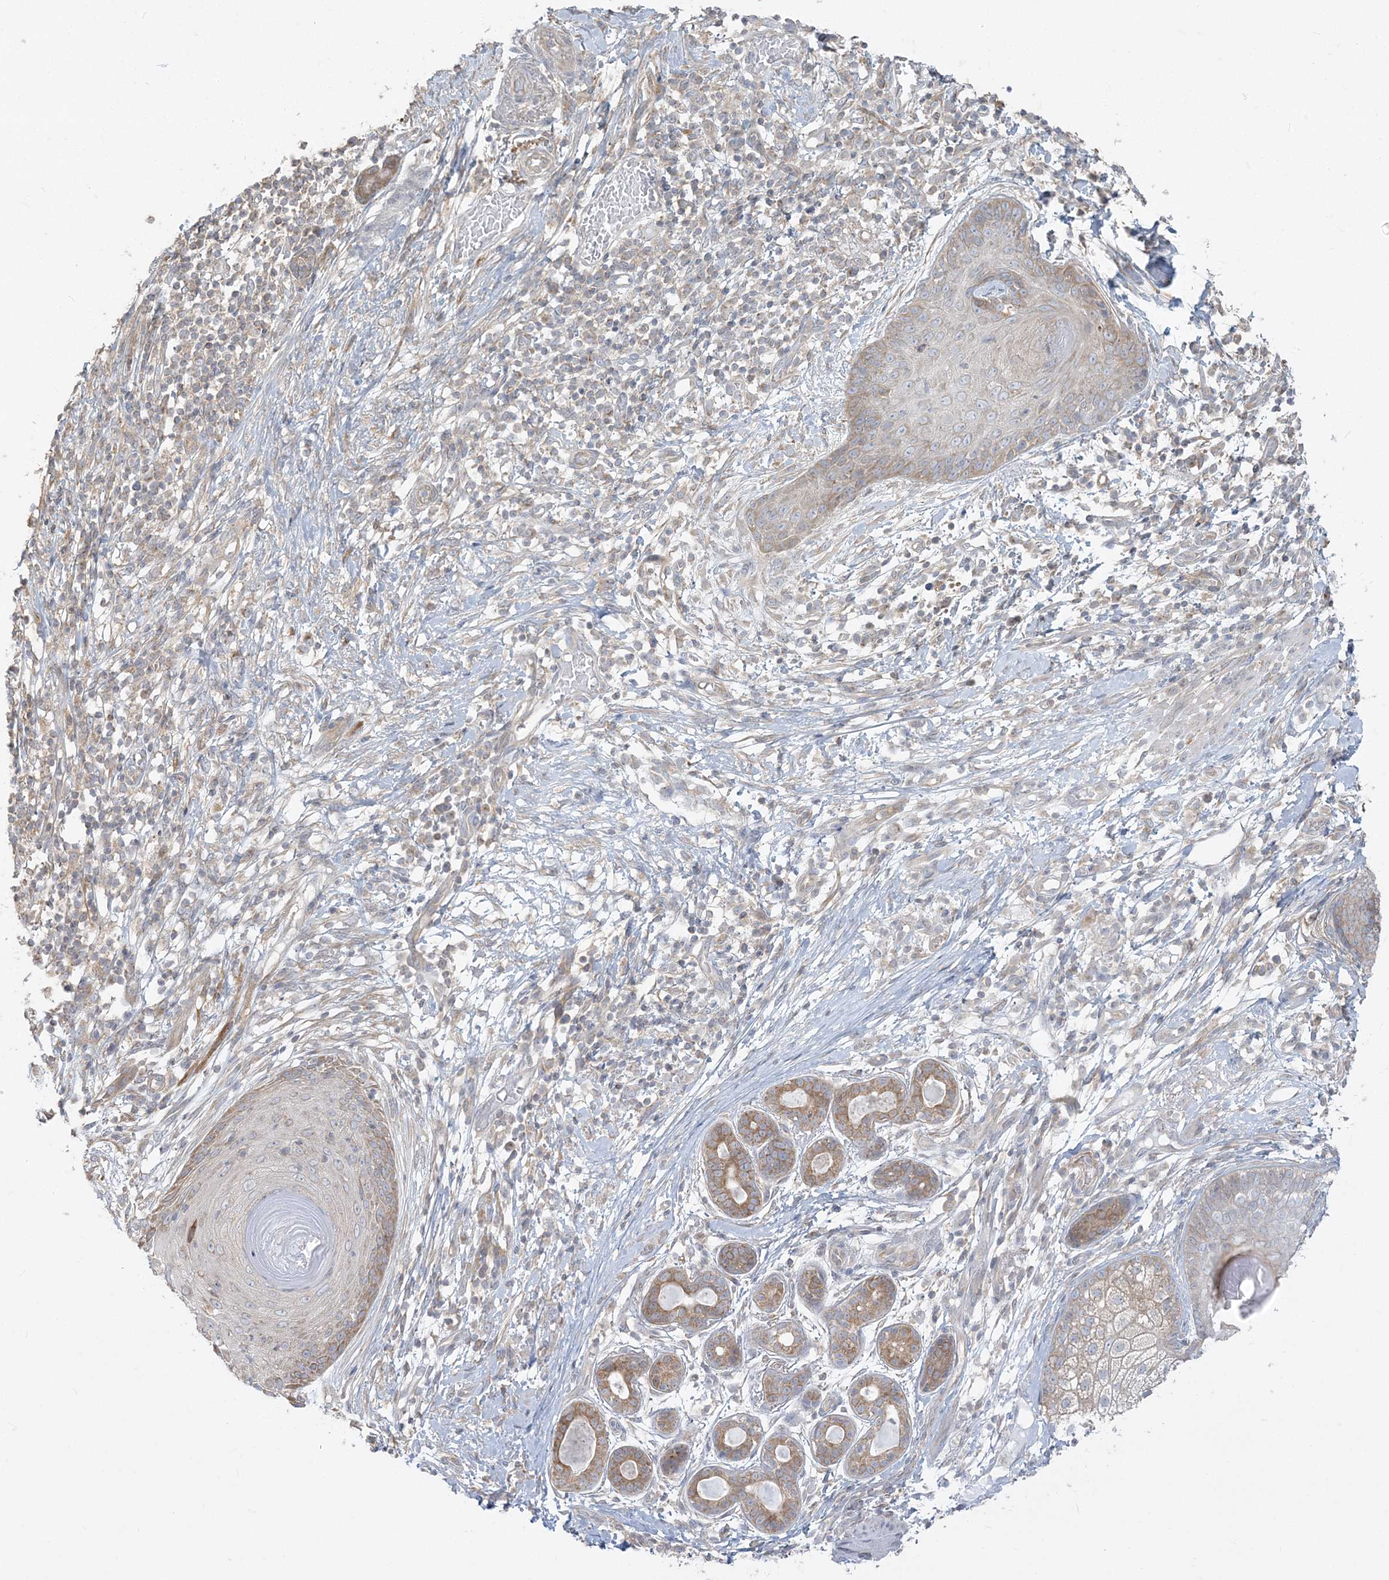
{"staining": {"intensity": "weak", "quantity": "25%-75%", "location": "cytoplasmic/membranous"}, "tissue": "skin cancer", "cell_type": "Tumor cells", "image_type": "cancer", "snomed": [{"axis": "morphology", "description": "Squamous cell carcinoma, NOS"}, {"axis": "topography", "description": "Skin"}], "caption": "Immunohistochemical staining of skin cancer demonstrates weak cytoplasmic/membranous protein positivity in about 25%-75% of tumor cells.", "gene": "ZC3H6", "patient": {"sex": "female", "age": 88}}